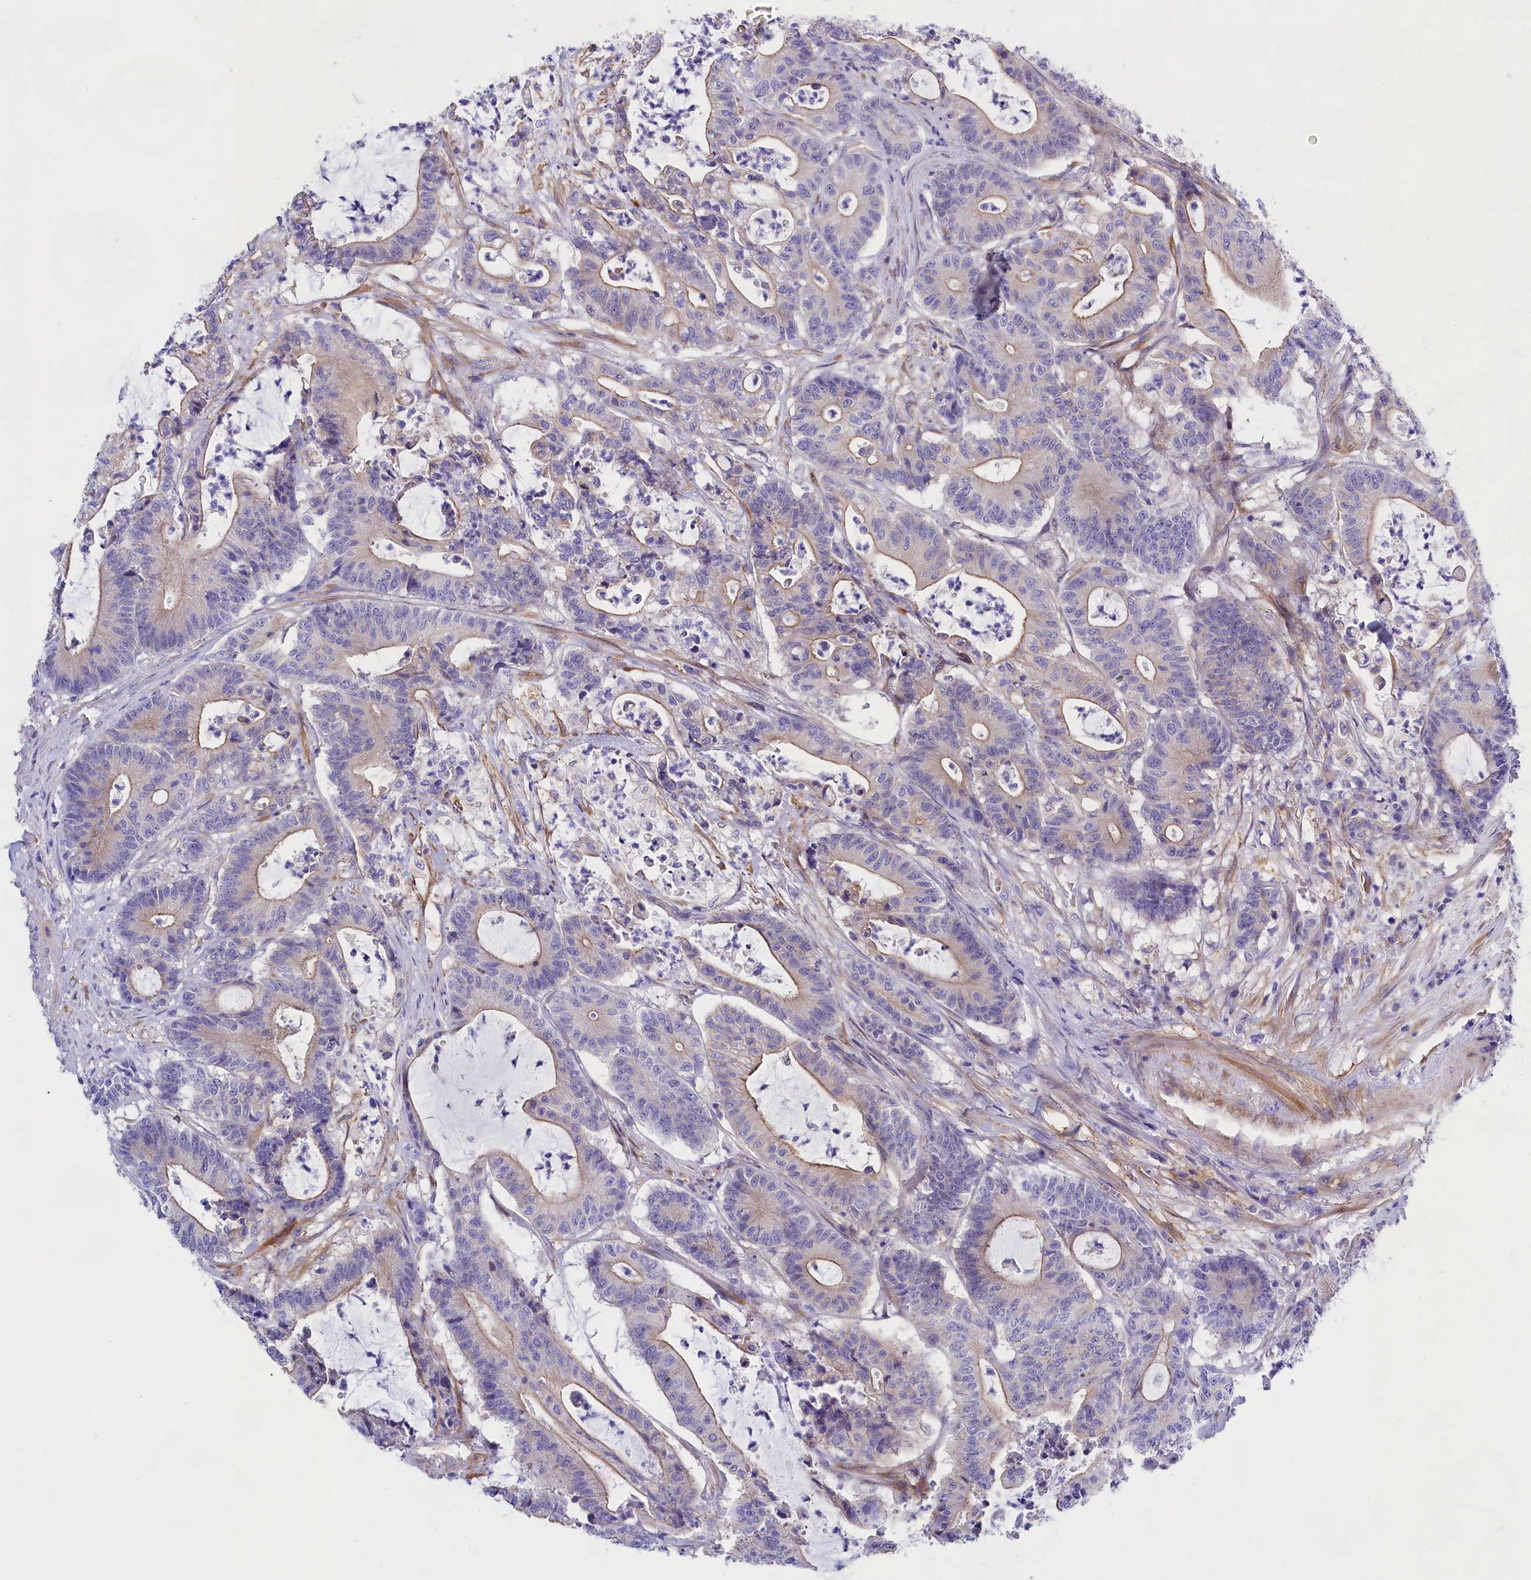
{"staining": {"intensity": "moderate", "quantity": "25%-75%", "location": "cytoplasmic/membranous"}, "tissue": "colorectal cancer", "cell_type": "Tumor cells", "image_type": "cancer", "snomed": [{"axis": "morphology", "description": "Adenocarcinoma, NOS"}, {"axis": "topography", "description": "Colon"}], "caption": "Adenocarcinoma (colorectal) tissue demonstrates moderate cytoplasmic/membranous staining in approximately 25%-75% of tumor cells, visualized by immunohistochemistry.", "gene": "PPP1R13L", "patient": {"sex": "female", "age": 84}}